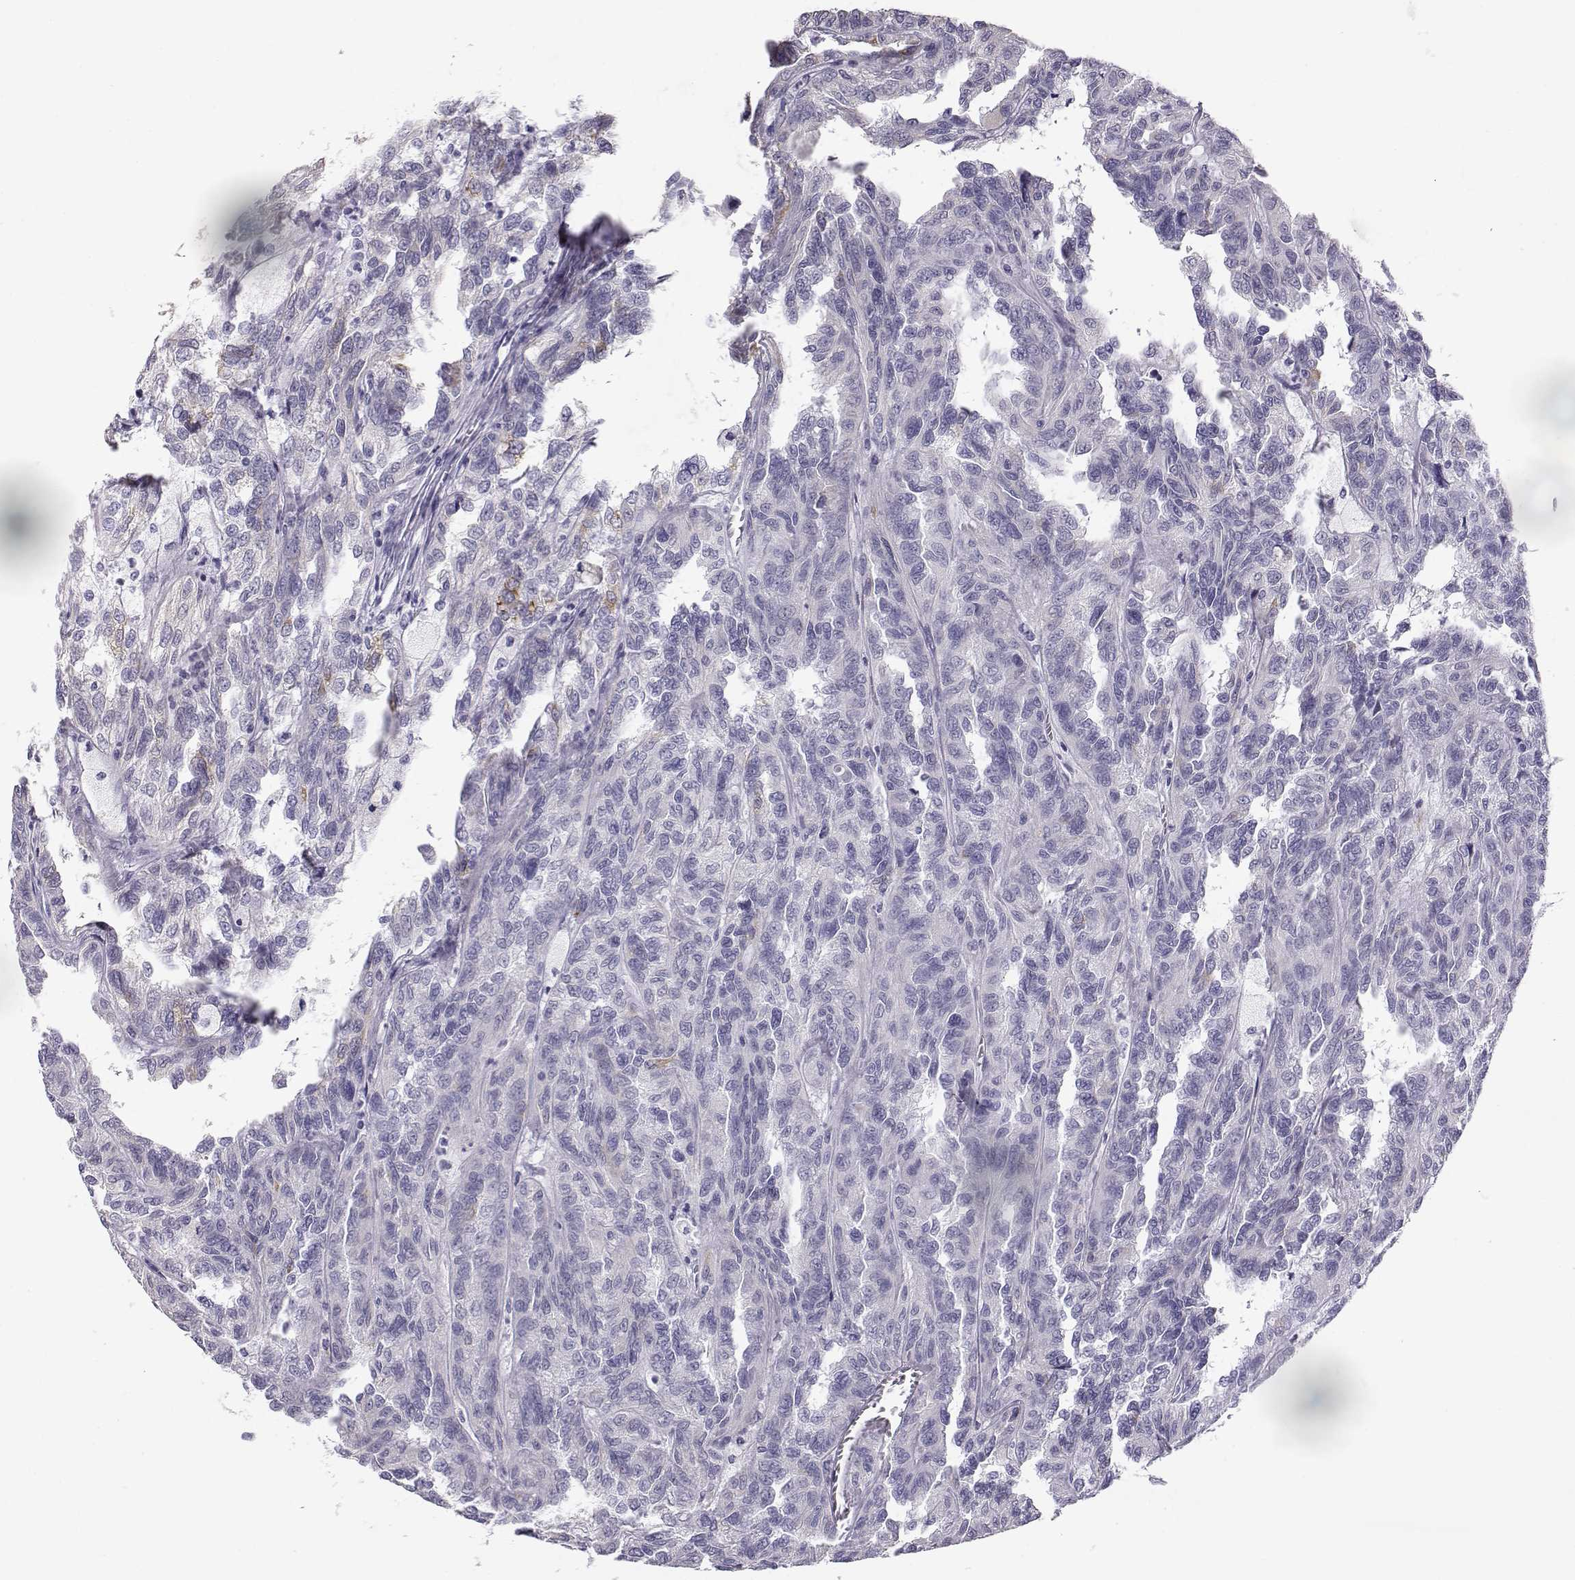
{"staining": {"intensity": "negative", "quantity": "none", "location": "none"}, "tissue": "renal cancer", "cell_type": "Tumor cells", "image_type": "cancer", "snomed": [{"axis": "morphology", "description": "Adenocarcinoma, NOS"}, {"axis": "topography", "description": "Kidney"}], "caption": "IHC of human renal cancer (adenocarcinoma) shows no positivity in tumor cells.", "gene": "RNASE12", "patient": {"sex": "male", "age": 79}}